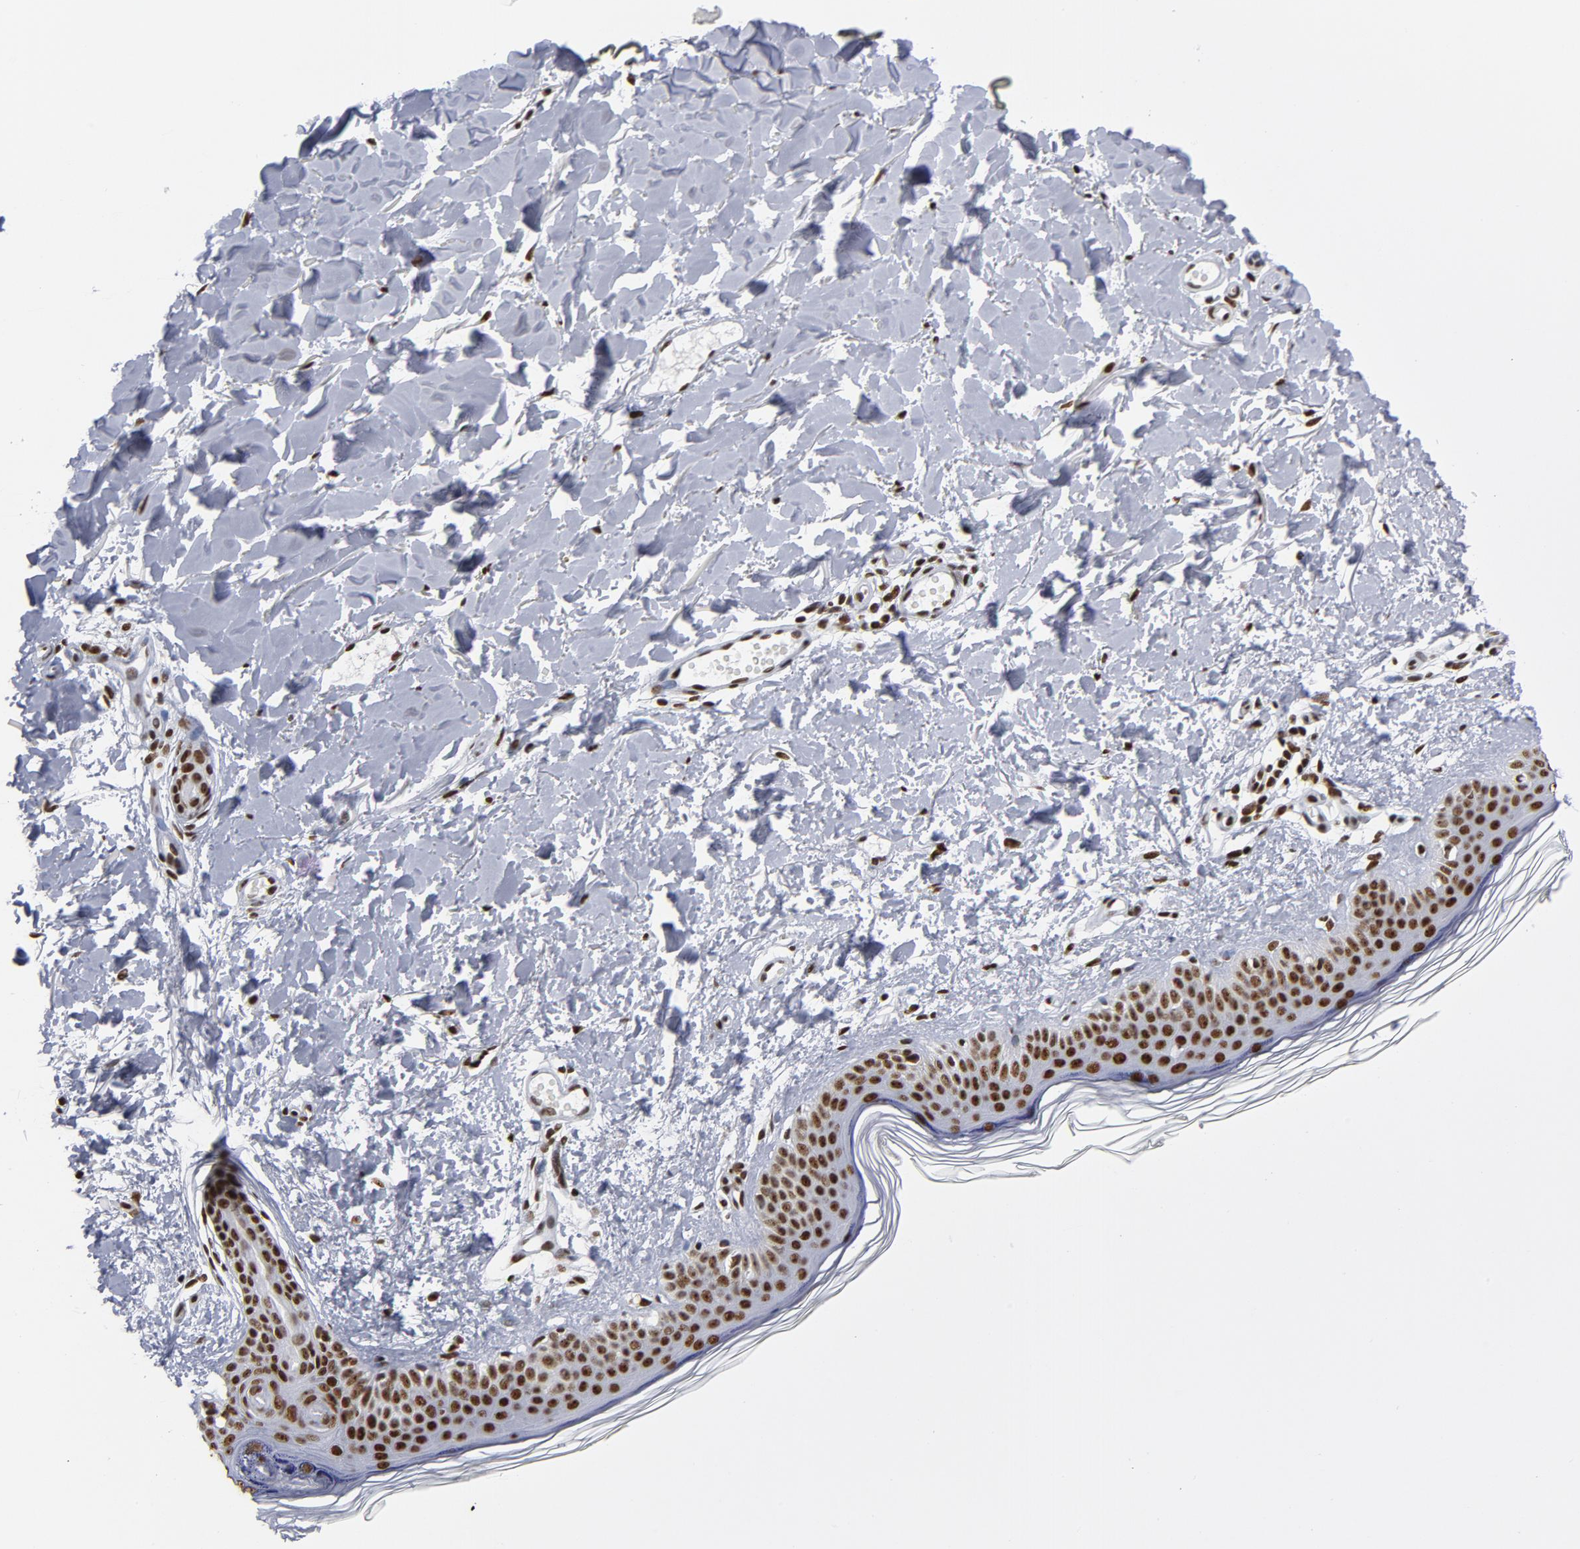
{"staining": {"intensity": "moderate", "quantity": ">75%", "location": "nuclear"}, "tissue": "skin", "cell_type": "Fibroblasts", "image_type": "normal", "snomed": [{"axis": "morphology", "description": "Normal tissue, NOS"}, {"axis": "topography", "description": "Skin"}], "caption": "Immunohistochemistry histopathology image of benign skin stained for a protein (brown), which shows medium levels of moderate nuclear positivity in about >75% of fibroblasts.", "gene": "TOP2B", "patient": {"sex": "female", "age": 56}}